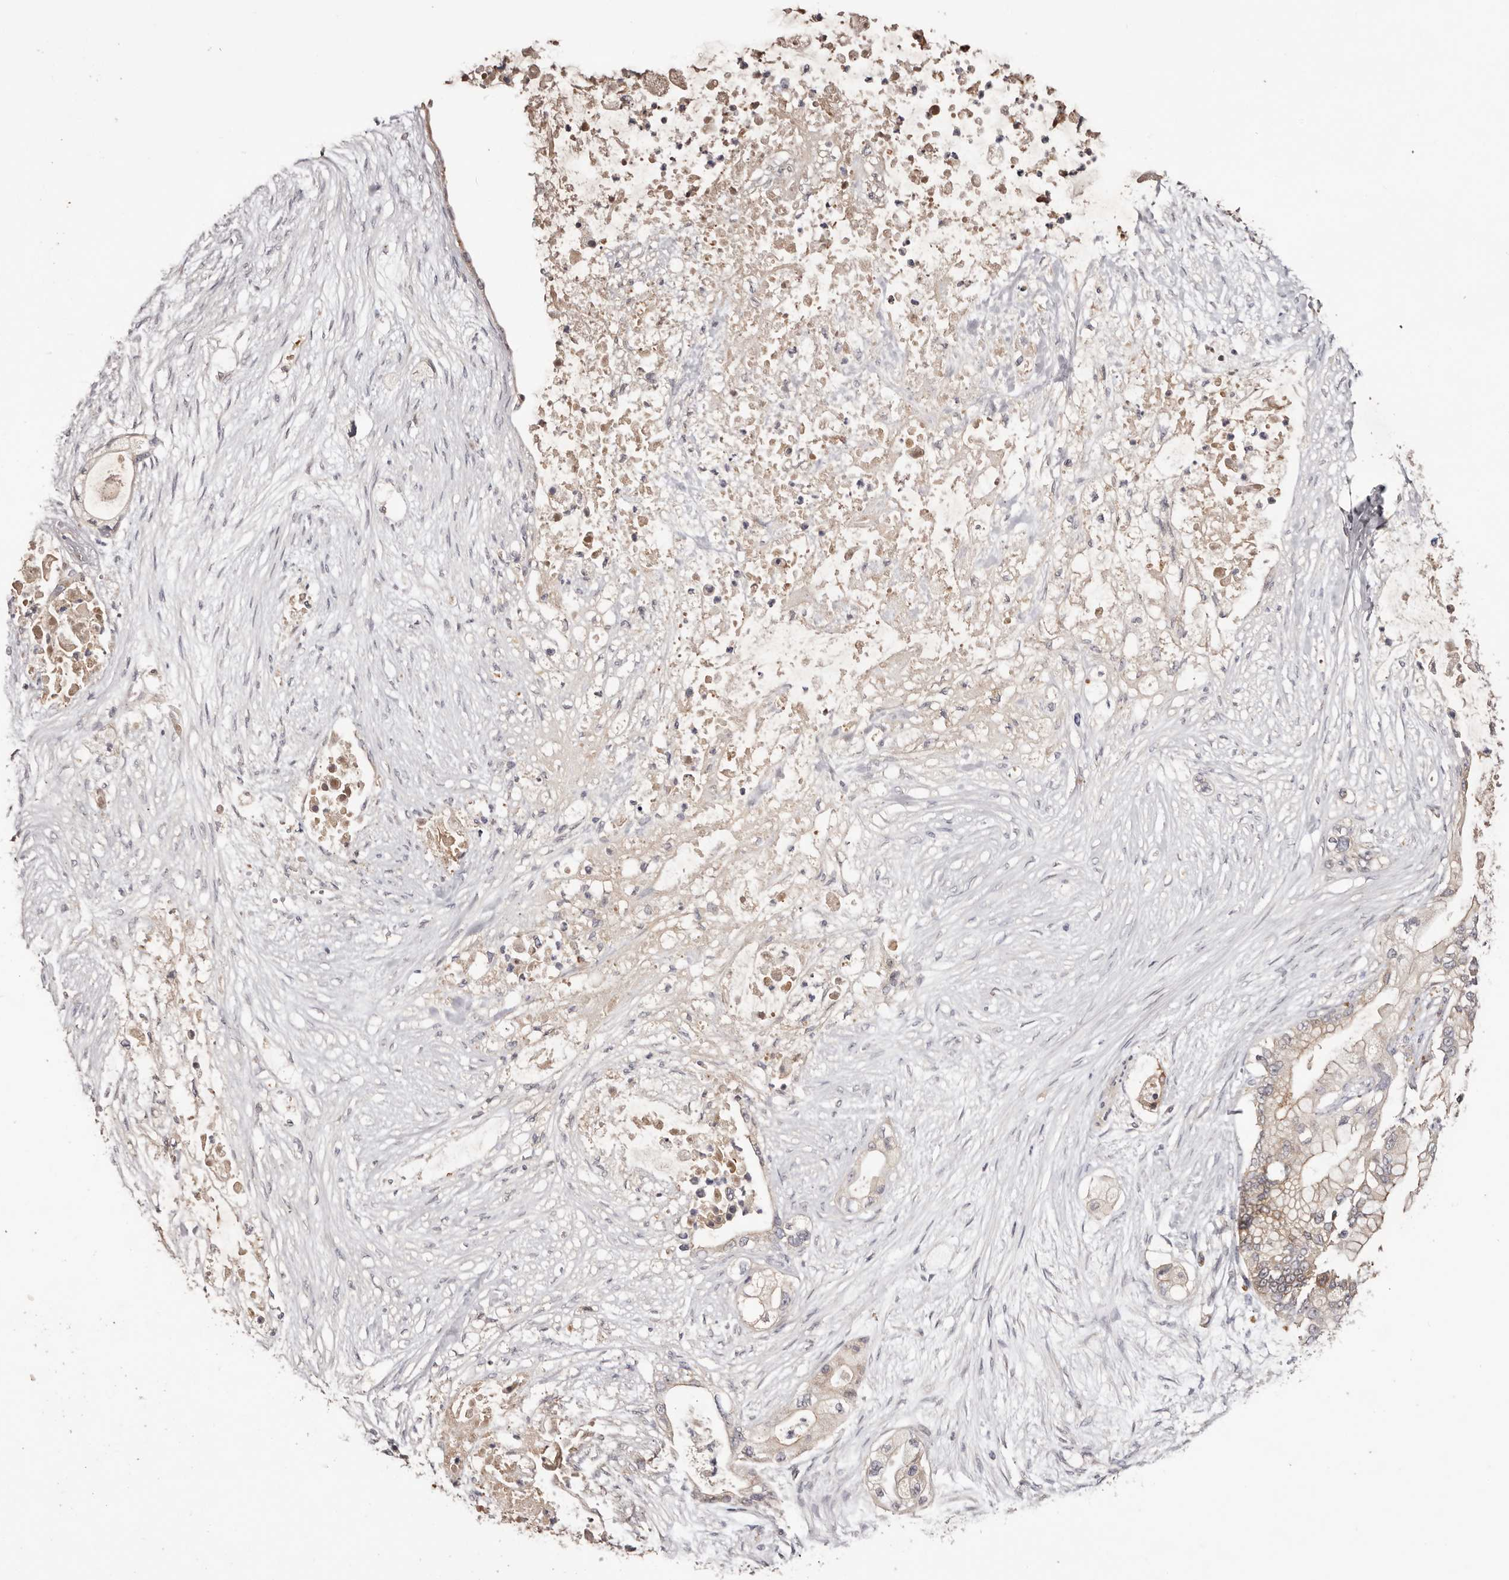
{"staining": {"intensity": "weak", "quantity": ">75%", "location": "cytoplasmic/membranous"}, "tissue": "pancreatic cancer", "cell_type": "Tumor cells", "image_type": "cancer", "snomed": [{"axis": "morphology", "description": "Adenocarcinoma, NOS"}, {"axis": "topography", "description": "Pancreas"}], "caption": "The immunohistochemical stain highlights weak cytoplasmic/membranous staining in tumor cells of pancreatic cancer tissue.", "gene": "LTV1", "patient": {"sex": "male", "age": 53}}